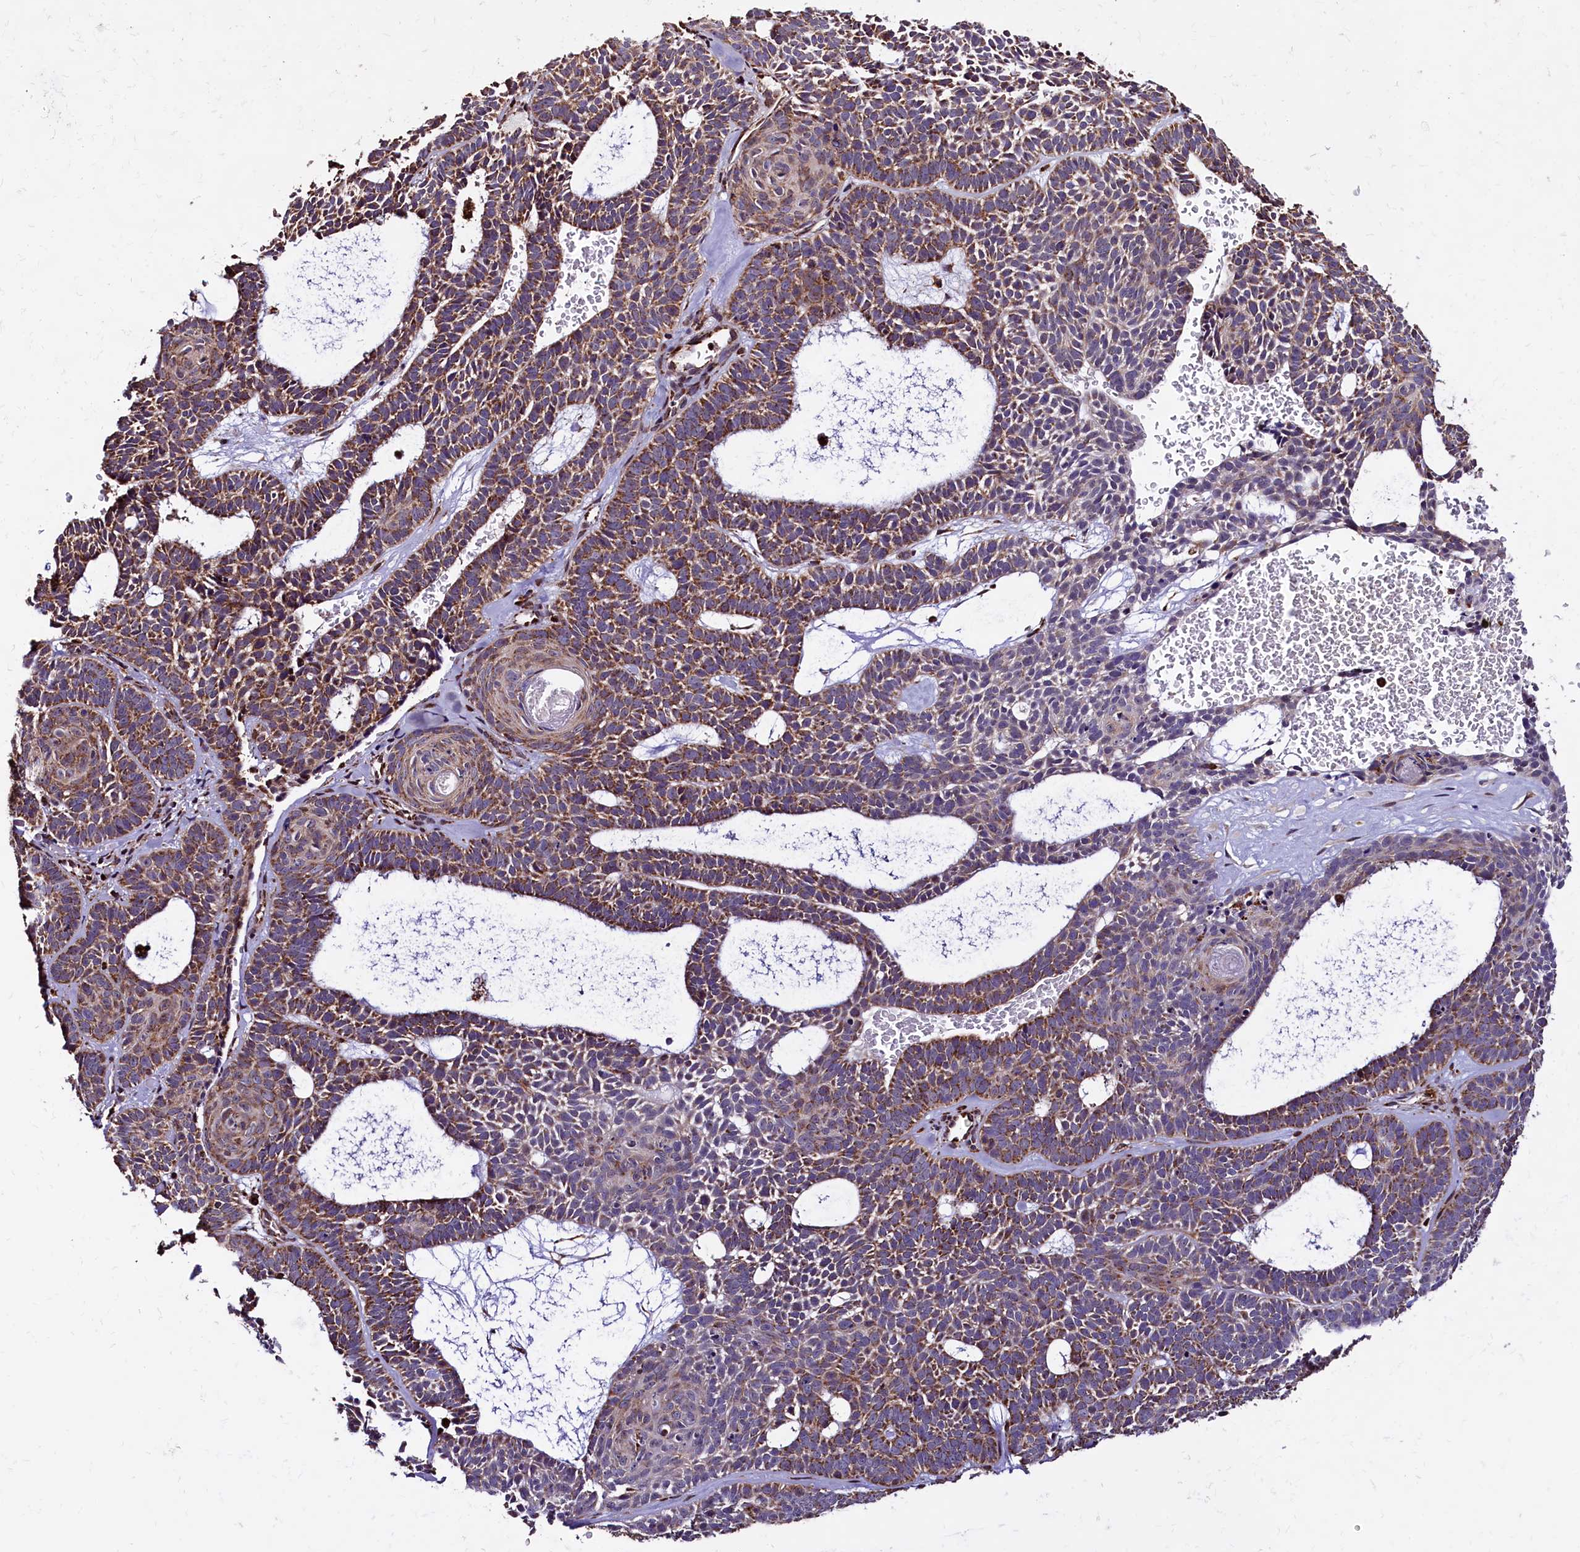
{"staining": {"intensity": "weak", "quantity": "25%-75%", "location": "cytoplasmic/membranous"}, "tissue": "skin cancer", "cell_type": "Tumor cells", "image_type": "cancer", "snomed": [{"axis": "morphology", "description": "Basal cell carcinoma"}, {"axis": "topography", "description": "Skin"}], "caption": "High-magnification brightfield microscopy of skin cancer stained with DAB (3,3'-diaminobenzidine) (brown) and counterstained with hematoxylin (blue). tumor cells exhibit weak cytoplasmic/membranous expression is appreciated in about25%-75% of cells.", "gene": "KLC2", "patient": {"sex": "male", "age": 85}}